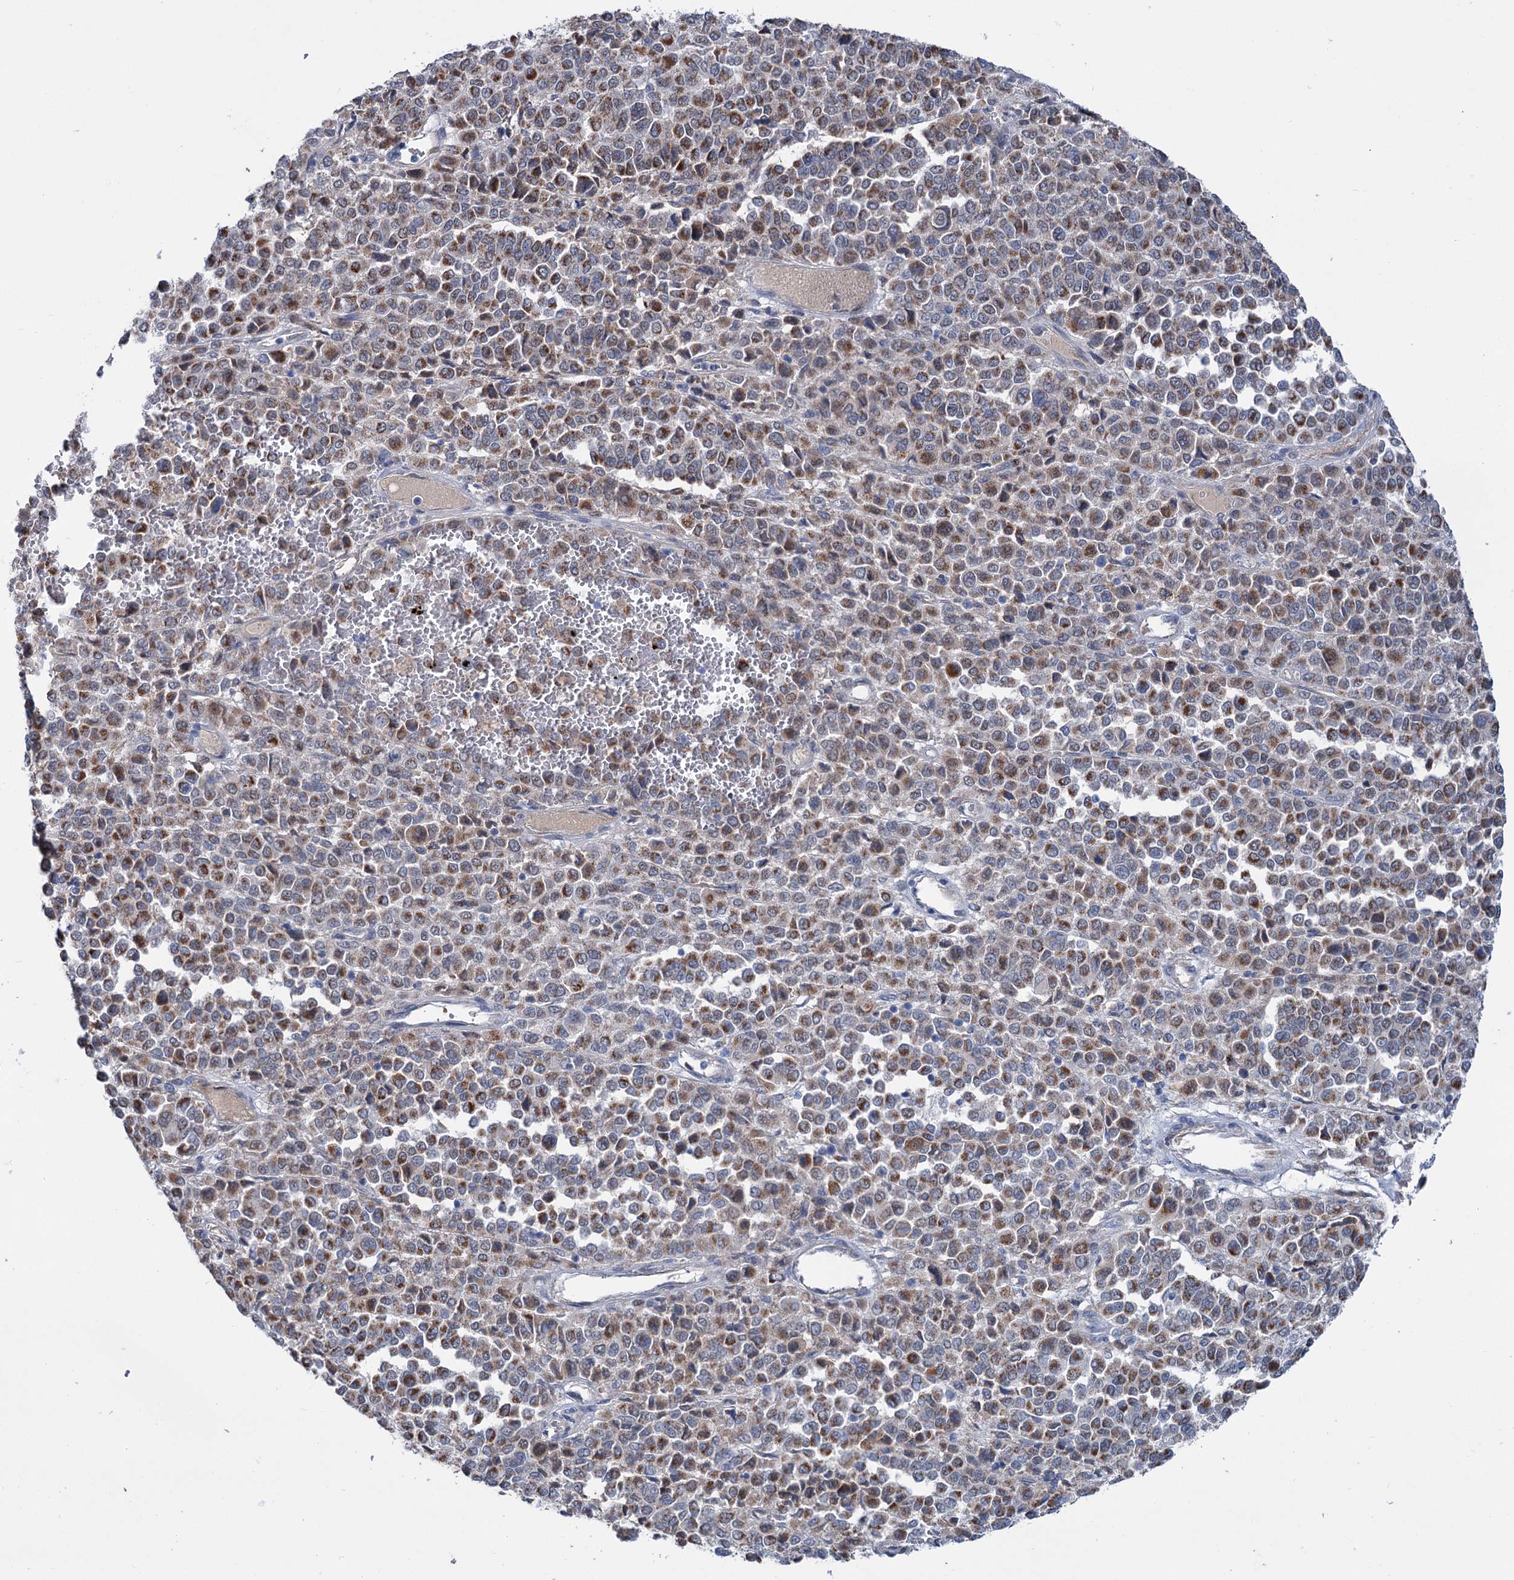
{"staining": {"intensity": "moderate", "quantity": ">75%", "location": "cytoplasmic/membranous"}, "tissue": "melanoma", "cell_type": "Tumor cells", "image_type": "cancer", "snomed": [{"axis": "morphology", "description": "Malignant melanoma, Metastatic site"}, {"axis": "topography", "description": "Pancreas"}], "caption": "There is medium levels of moderate cytoplasmic/membranous expression in tumor cells of melanoma, as demonstrated by immunohistochemical staining (brown color).", "gene": "LPIN1", "patient": {"sex": "female", "age": 30}}